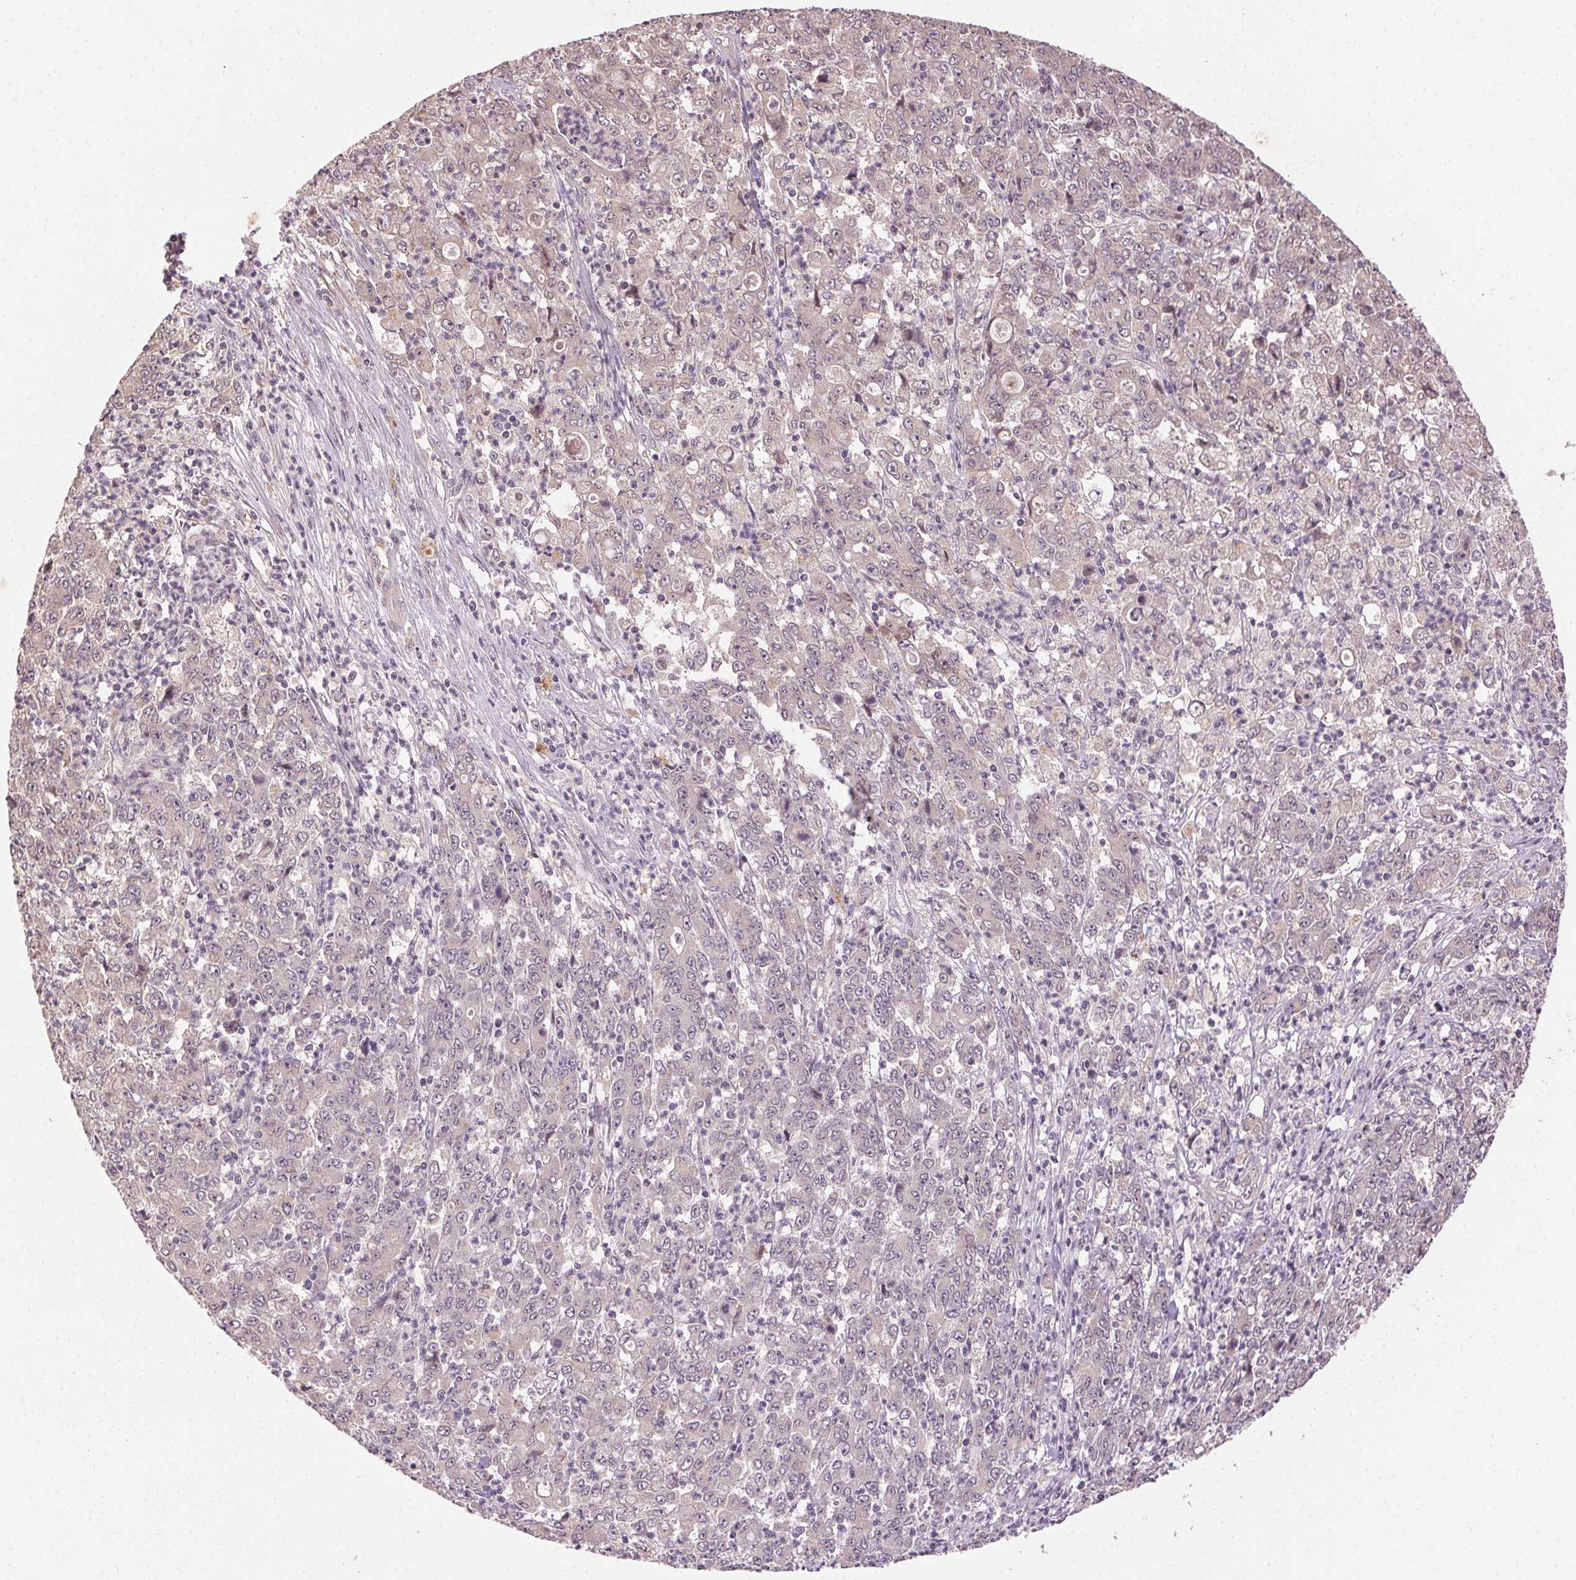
{"staining": {"intensity": "negative", "quantity": "none", "location": "none"}, "tissue": "stomach cancer", "cell_type": "Tumor cells", "image_type": "cancer", "snomed": [{"axis": "morphology", "description": "Adenocarcinoma, NOS"}, {"axis": "topography", "description": "Stomach, lower"}], "caption": "Human stomach cancer (adenocarcinoma) stained for a protein using IHC displays no positivity in tumor cells.", "gene": "ATP1B3", "patient": {"sex": "female", "age": 71}}